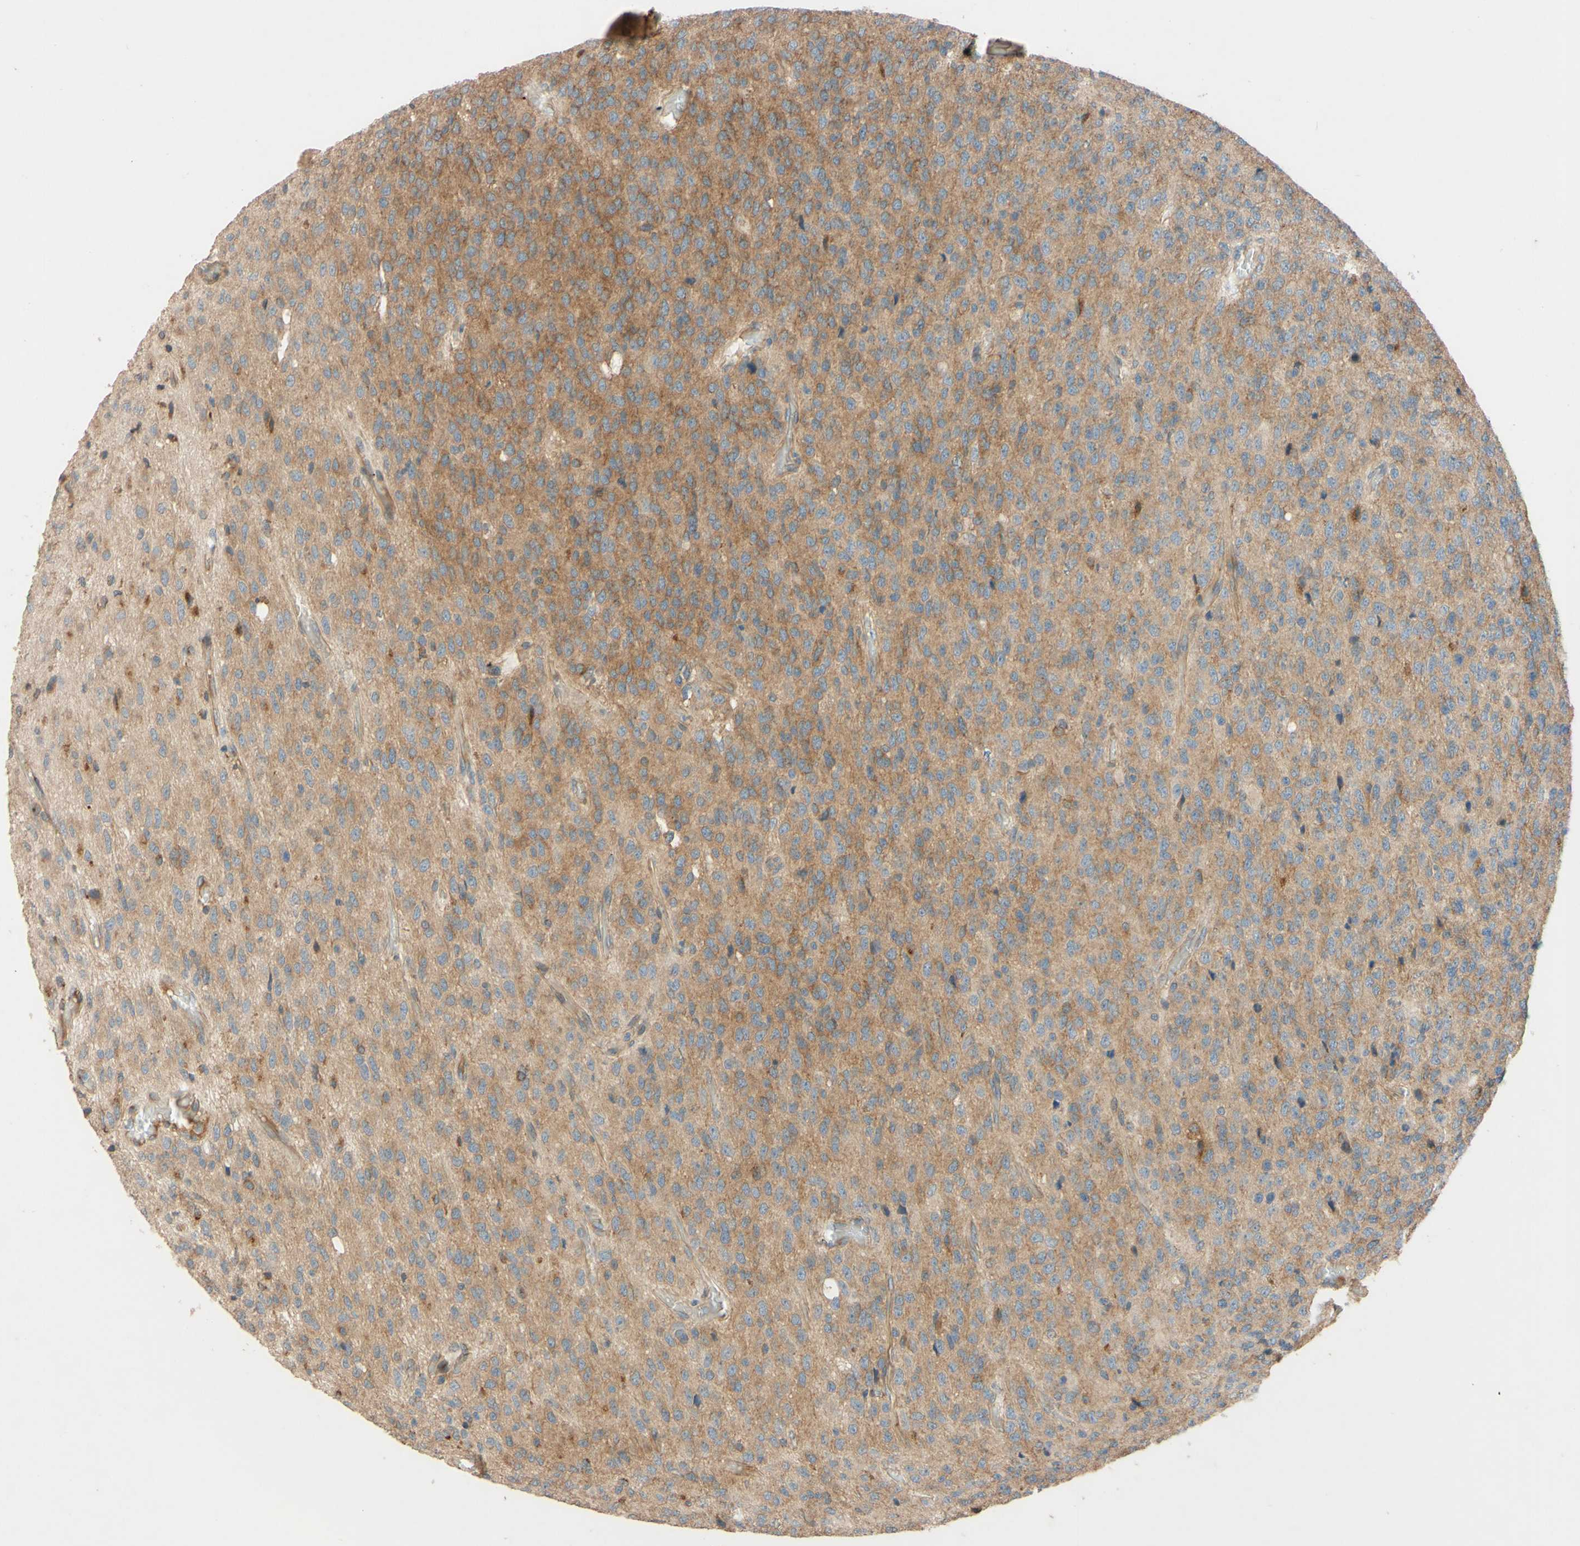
{"staining": {"intensity": "moderate", "quantity": ">75%", "location": "cytoplasmic/membranous"}, "tissue": "glioma", "cell_type": "Tumor cells", "image_type": "cancer", "snomed": [{"axis": "morphology", "description": "Glioma, malignant, High grade"}, {"axis": "topography", "description": "pancreas cauda"}], "caption": "Tumor cells exhibit medium levels of moderate cytoplasmic/membranous positivity in approximately >75% of cells in glioma.", "gene": "PTPRU", "patient": {"sex": "male", "age": 60}}